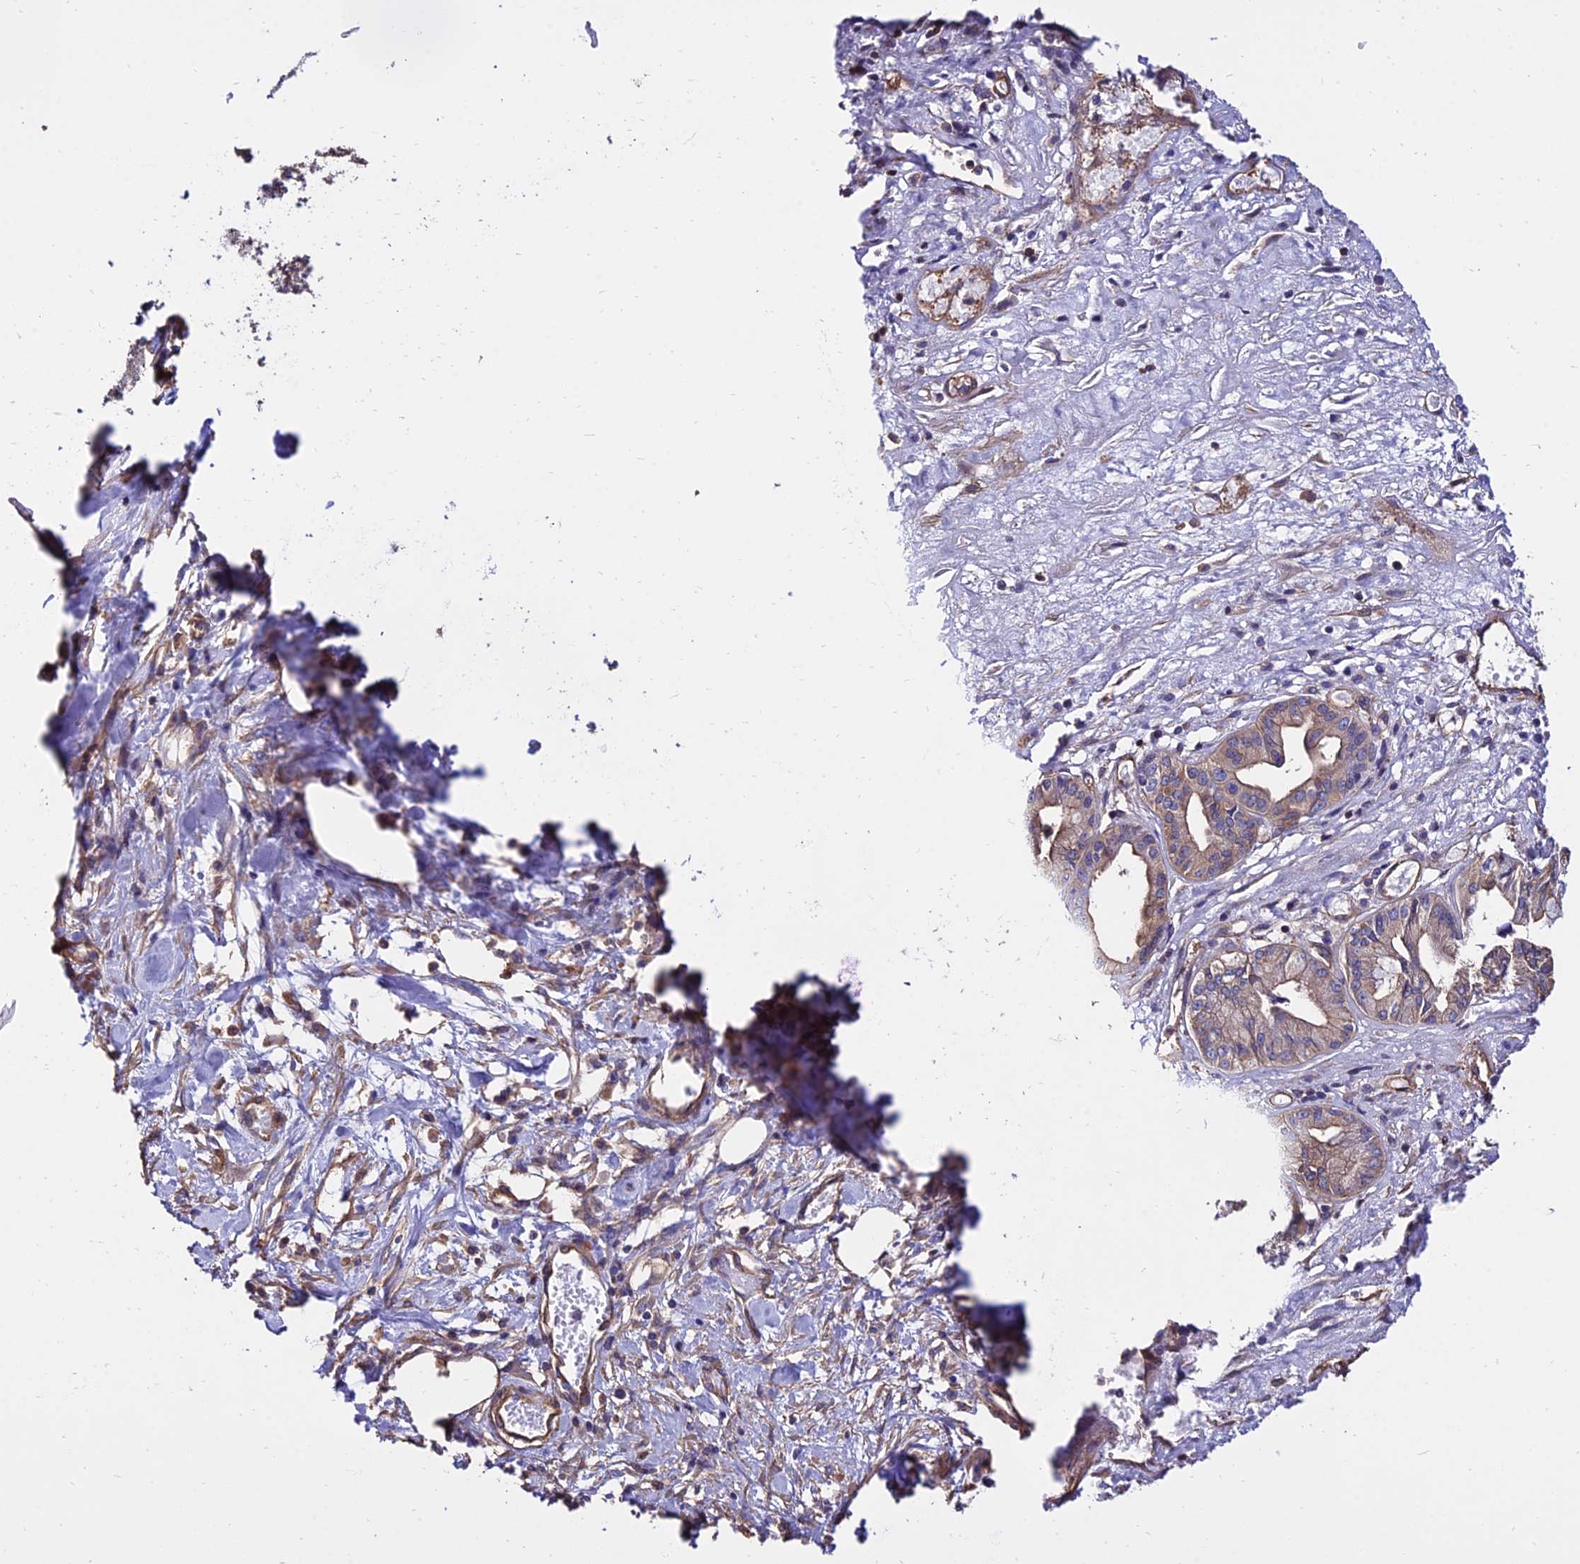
{"staining": {"intensity": "weak", "quantity": "25%-75%", "location": "cytoplasmic/membranous"}, "tissue": "pancreatic cancer", "cell_type": "Tumor cells", "image_type": "cancer", "snomed": [{"axis": "morphology", "description": "Adenocarcinoma, NOS"}, {"axis": "topography", "description": "Pancreas"}], "caption": "Immunohistochemistry (DAB (3,3'-diaminobenzidine)) staining of human pancreatic cancer exhibits weak cytoplasmic/membranous protein expression in about 25%-75% of tumor cells.", "gene": "CALM2", "patient": {"sex": "female", "age": 50}}